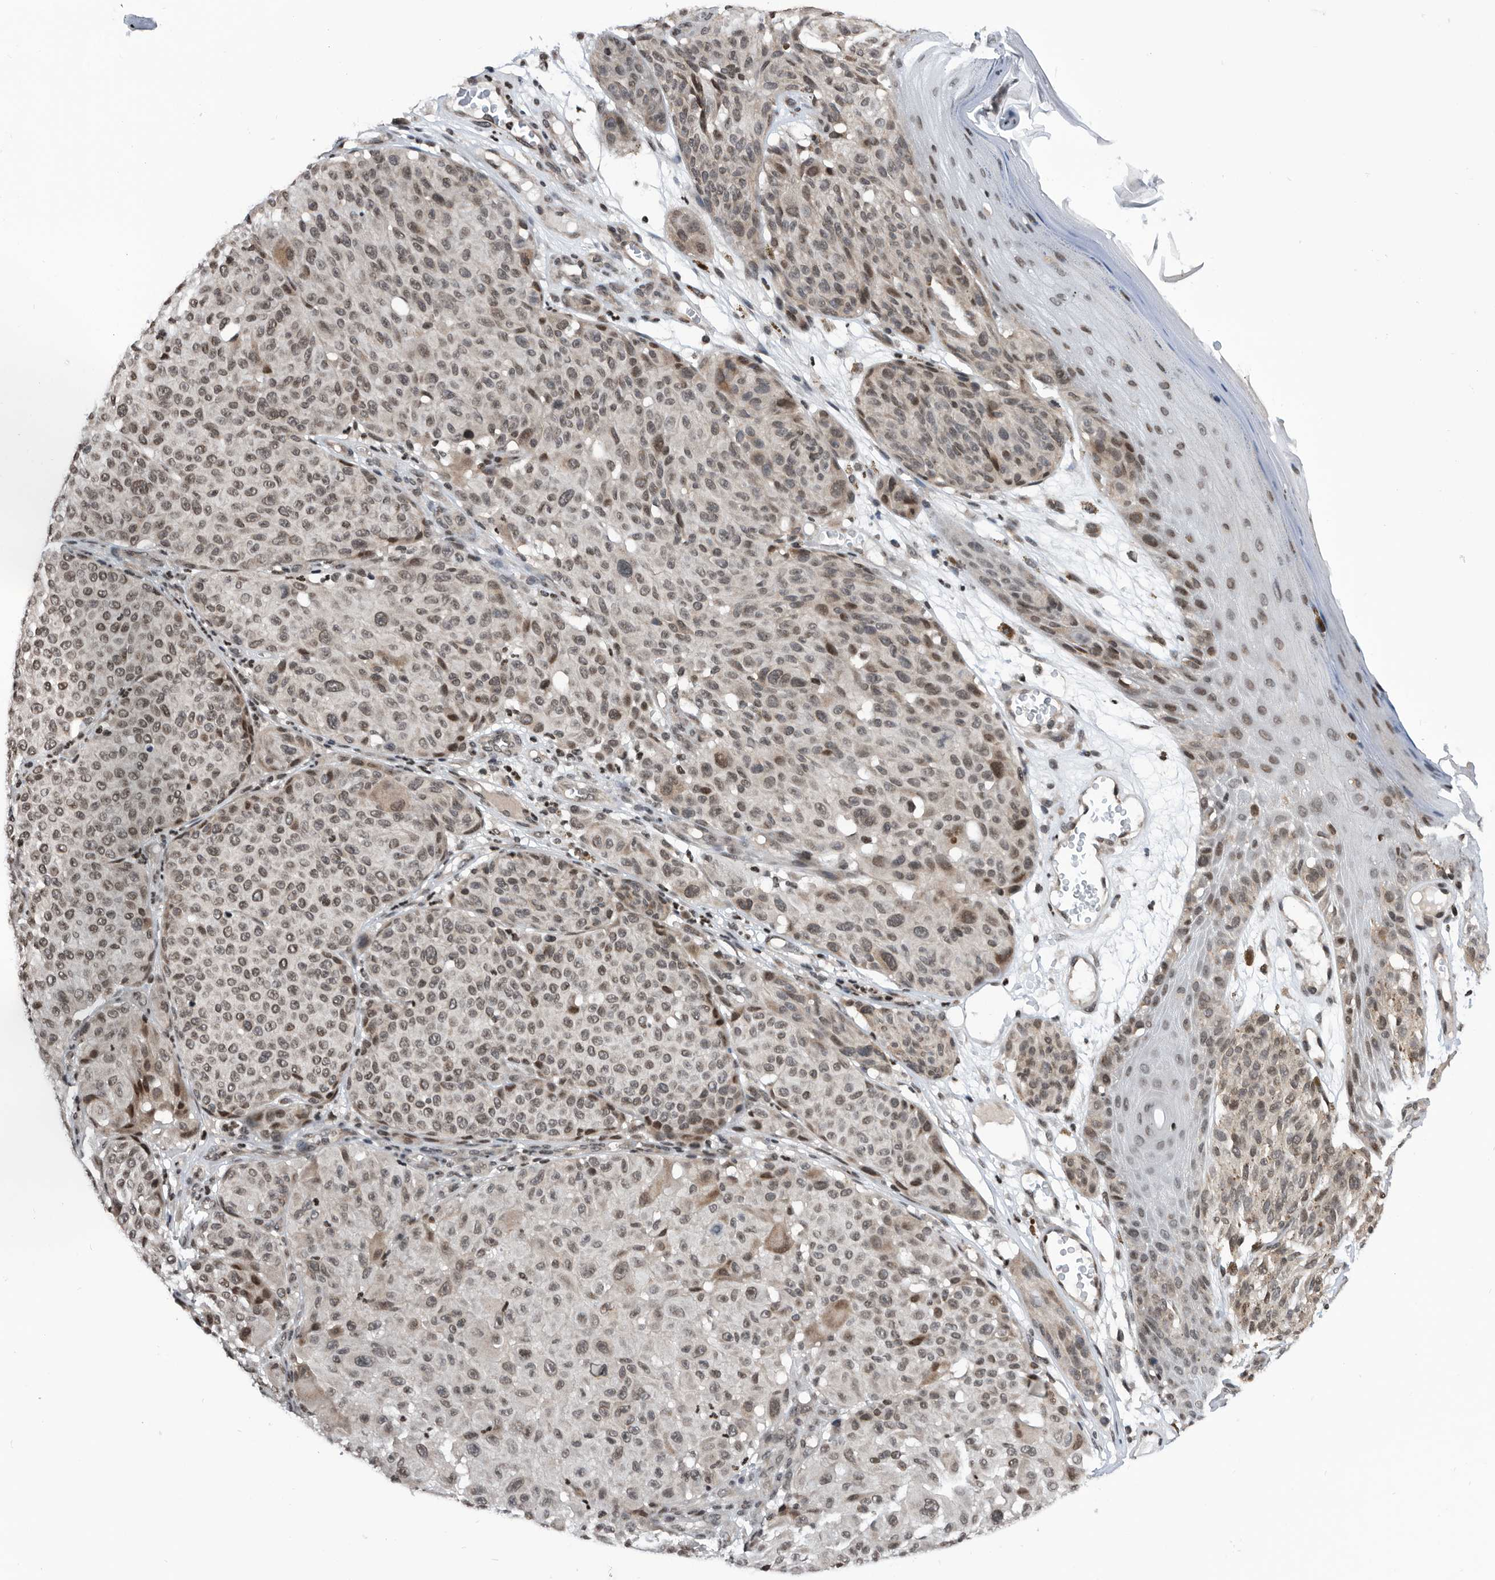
{"staining": {"intensity": "weak", "quantity": "25%-75%", "location": "nuclear"}, "tissue": "melanoma", "cell_type": "Tumor cells", "image_type": "cancer", "snomed": [{"axis": "morphology", "description": "Malignant melanoma, NOS"}, {"axis": "topography", "description": "Skin"}], "caption": "This histopathology image displays immunohistochemistry staining of human melanoma, with low weak nuclear positivity in about 25%-75% of tumor cells.", "gene": "SNRNP48", "patient": {"sex": "male", "age": 83}}